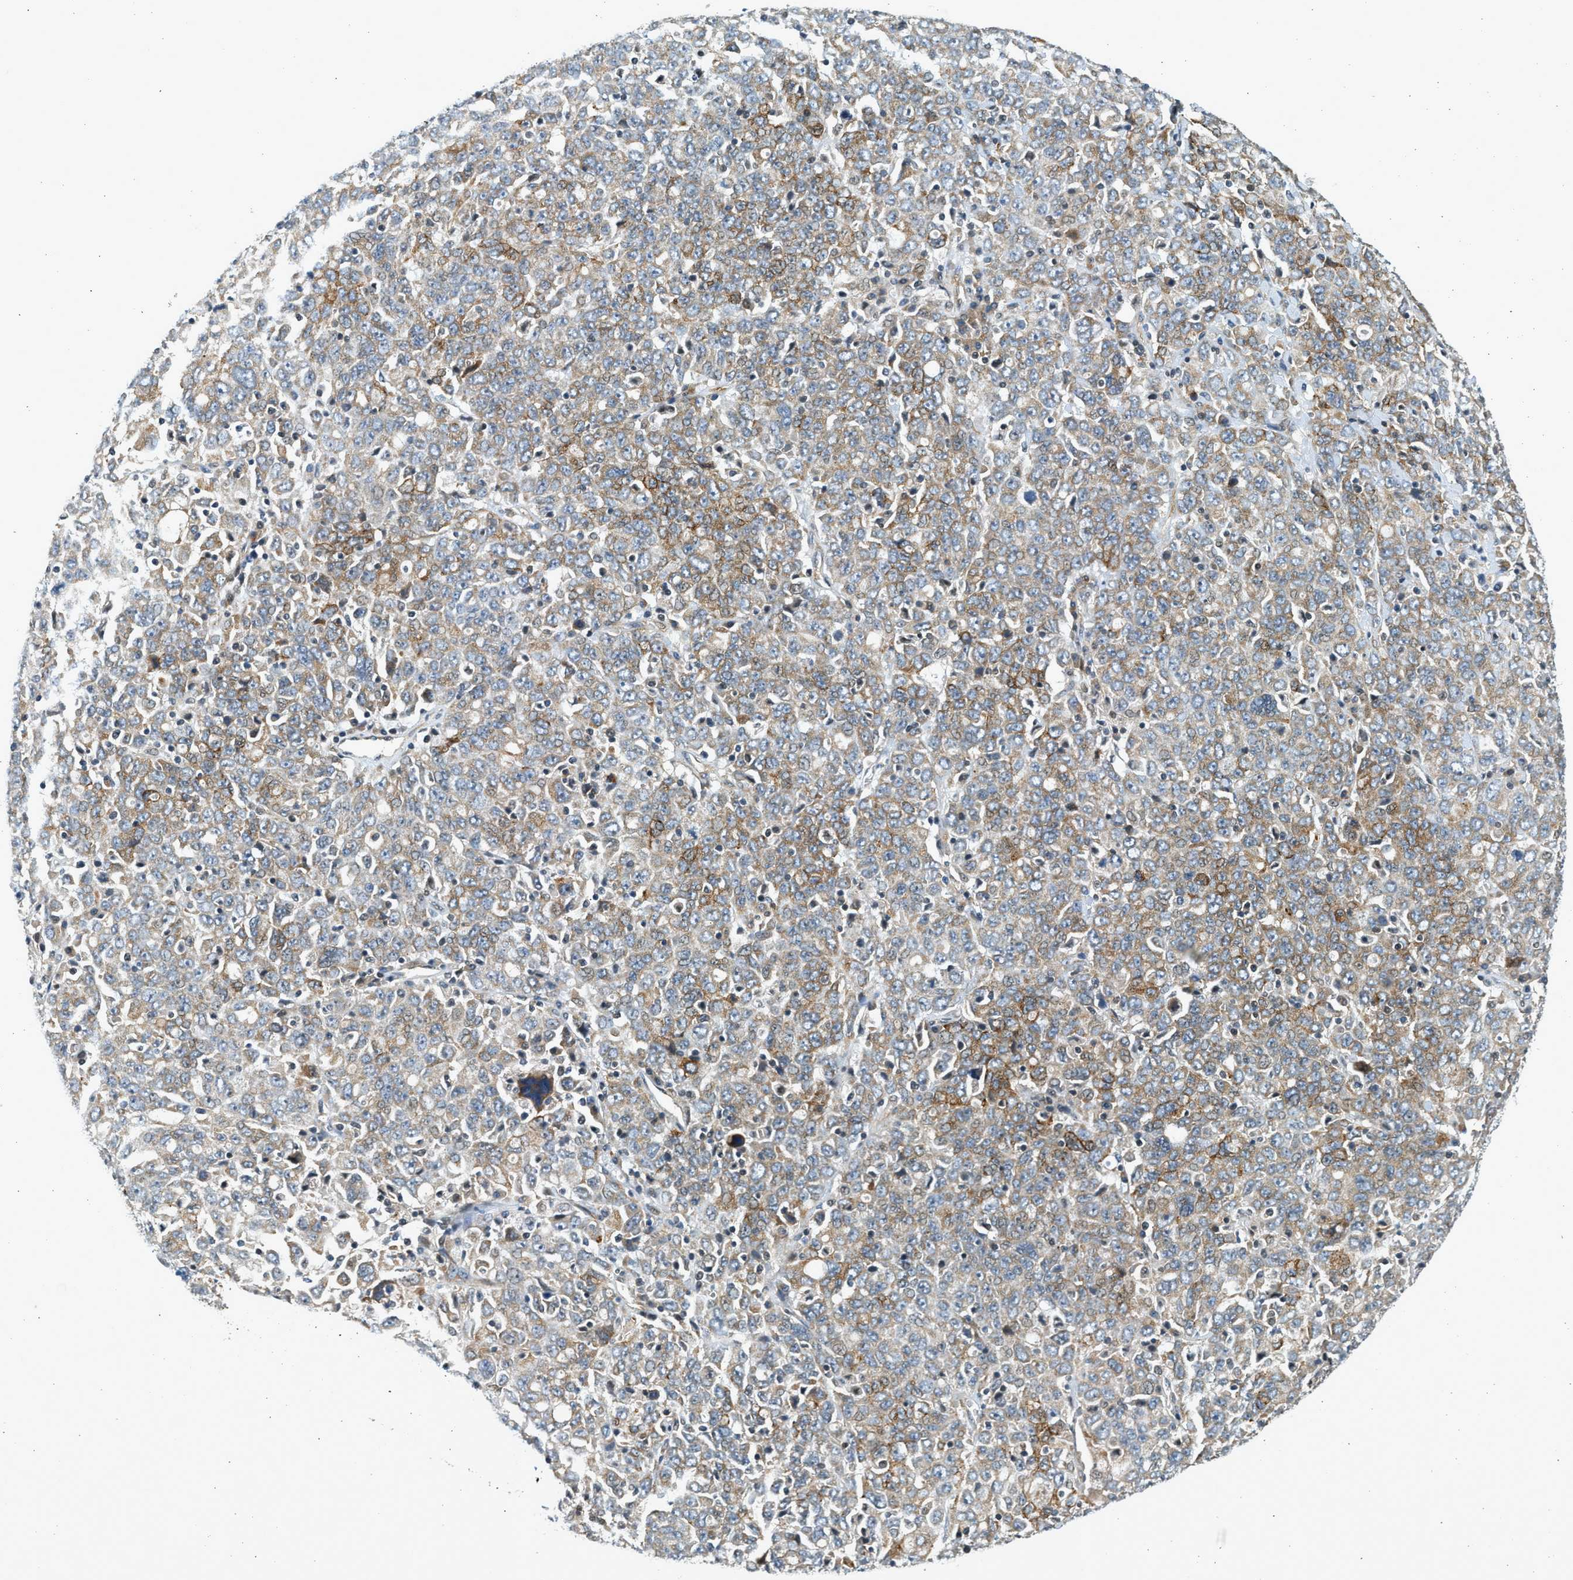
{"staining": {"intensity": "moderate", "quantity": "25%-75%", "location": "cytoplasmic/membranous"}, "tissue": "ovarian cancer", "cell_type": "Tumor cells", "image_type": "cancer", "snomed": [{"axis": "morphology", "description": "Carcinoma, endometroid"}, {"axis": "topography", "description": "Ovary"}], "caption": "Immunohistochemistry (IHC) (DAB (3,3'-diaminobenzidine)) staining of ovarian cancer shows moderate cytoplasmic/membranous protein expression in approximately 25%-75% of tumor cells. Using DAB (3,3'-diaminobenzidine) (brown) and hematoxylin (blue) stains, captured at high magnification using brightfield microscopy.", "gene": "NRSN2", "patient": {"sex": "female", "age": 62}}